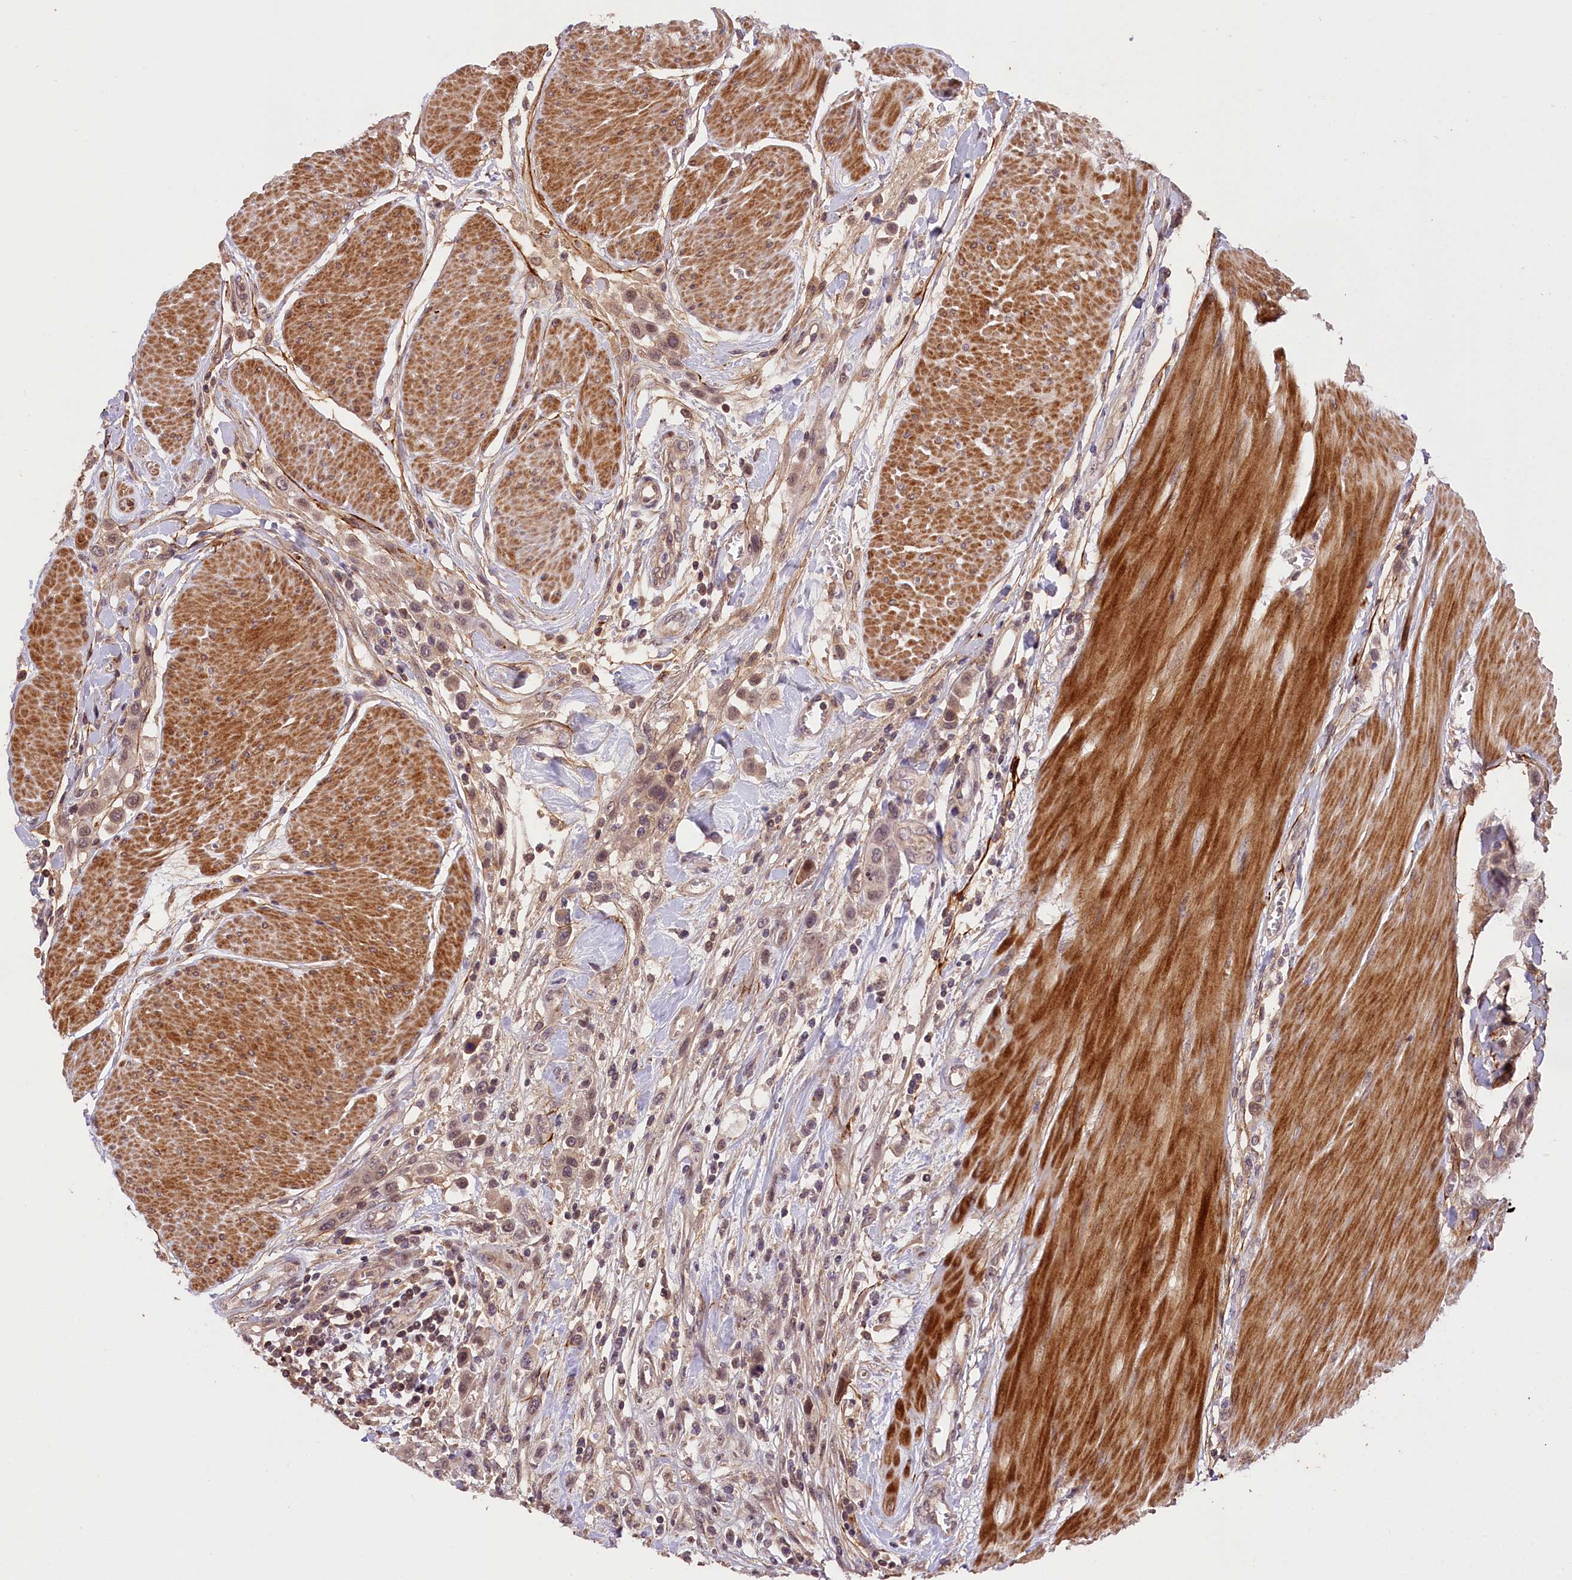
{"staining": {"intensity": "weak", "quantity": ">75%", "location": "cytoplasmic/membranous,nuclear"}, "tissue": "urothelial cancer", "cell_type": "Tumor cells", "image_type": "cancer", "snomed": [{"axis": "morphology", "description": "Urothelial carcinoma, High grade"}, {"axis": "topography", "description": "Urinary bladder"}], "caption": "There is low levels of weak cytoplasmic/membranous and nuclear staining in tumor cells of urothelial cancer, as demonstrated by immunohistochemical staining (brown color).", "gene": "ZNF480", "patient": {"sex": "male", "age": 50}}